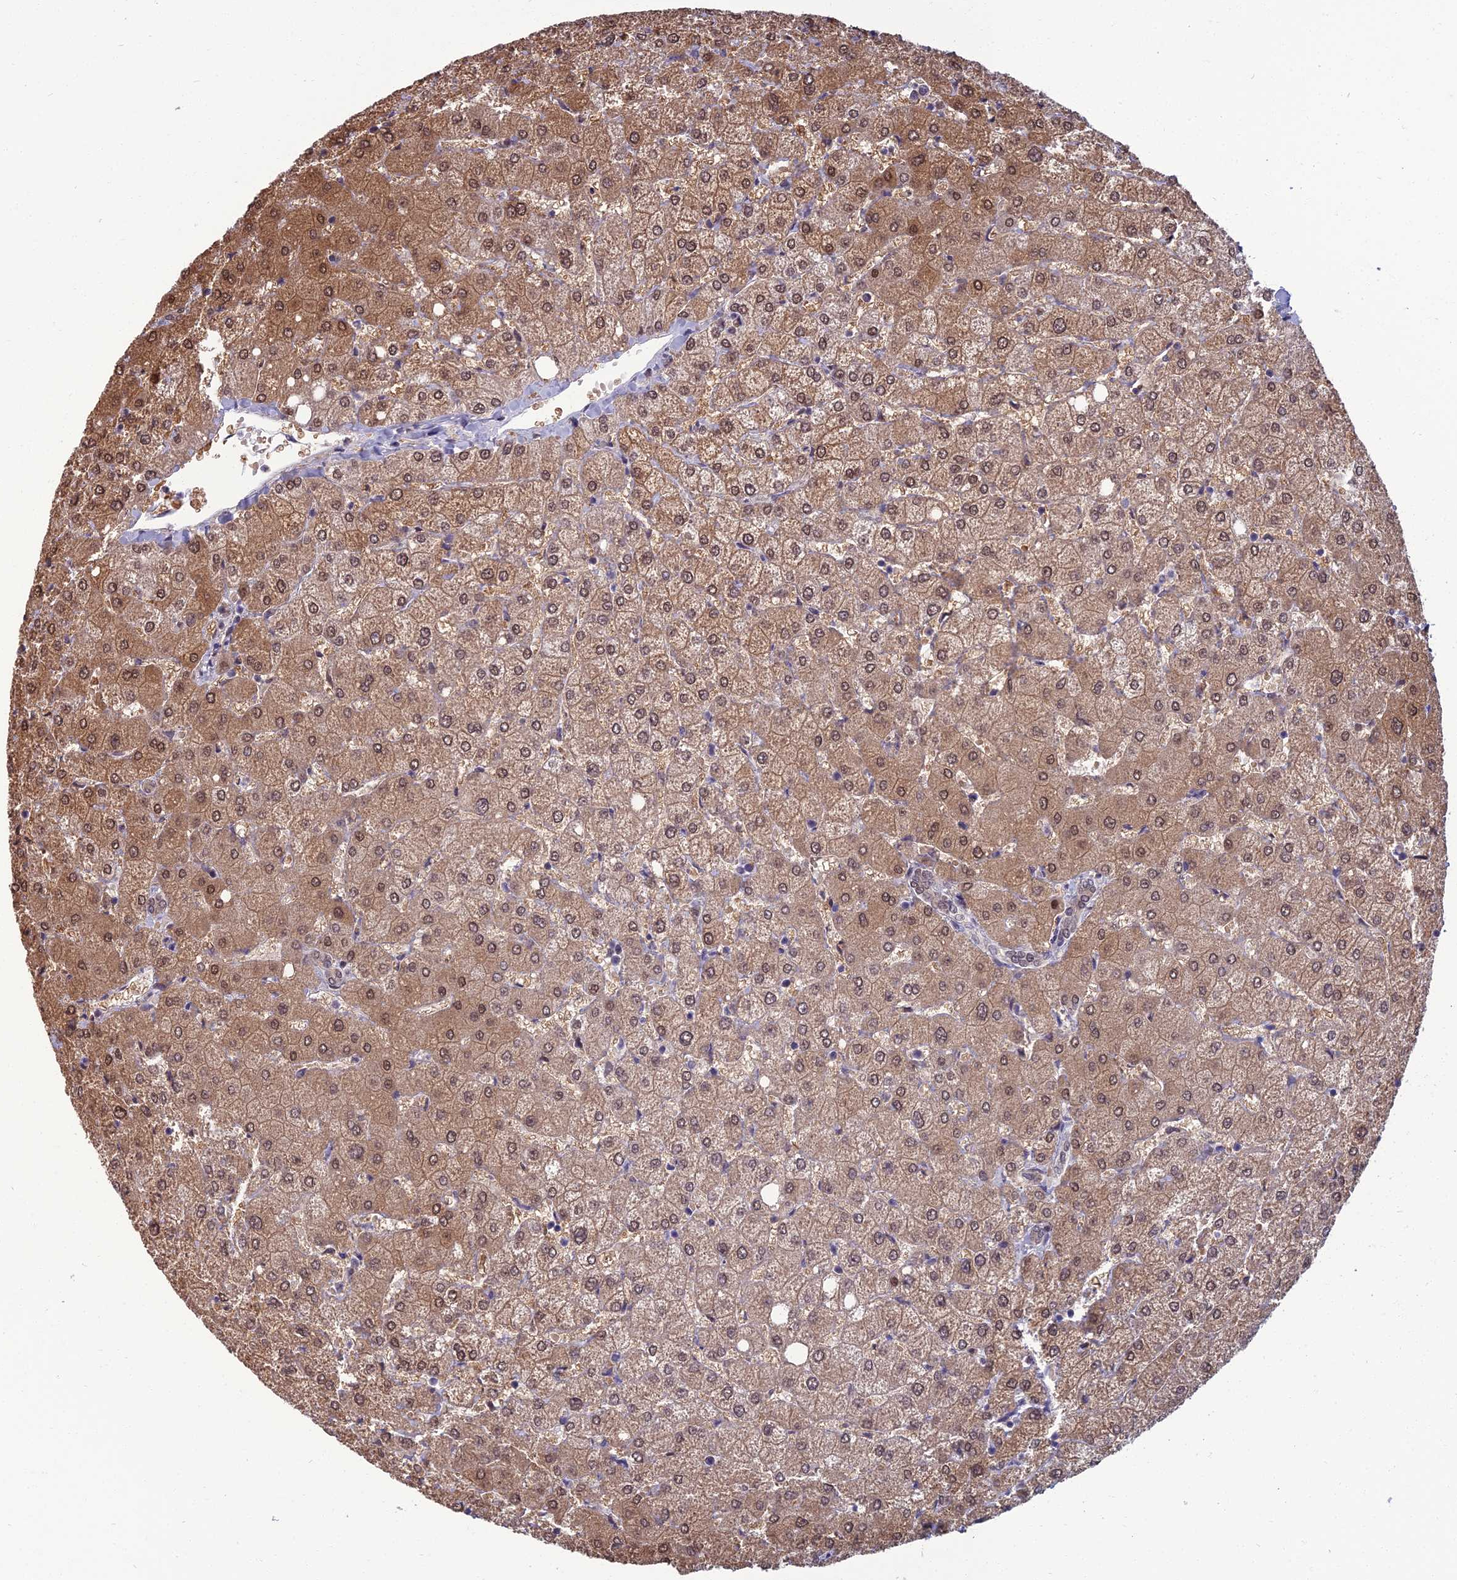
{"staining": {"intensity": "weak", "quantity": ">75%", "location": "nuclear"}, "tissue": "liver", "cell_type": "Cholangiocytes", "image_type": "normal", "snomed": [{"axis": "morphology", "description": "Normal tissue, NOS"}, {"axis": "topography", "description": "Liver"}], "caption": "Cholangiocytes show low levels of weak nuclear positivity in approximately >75% of cells in unremarkable human liver.", "gene": "NR4A3", "patient": {"sex": "female", "age": 54}}